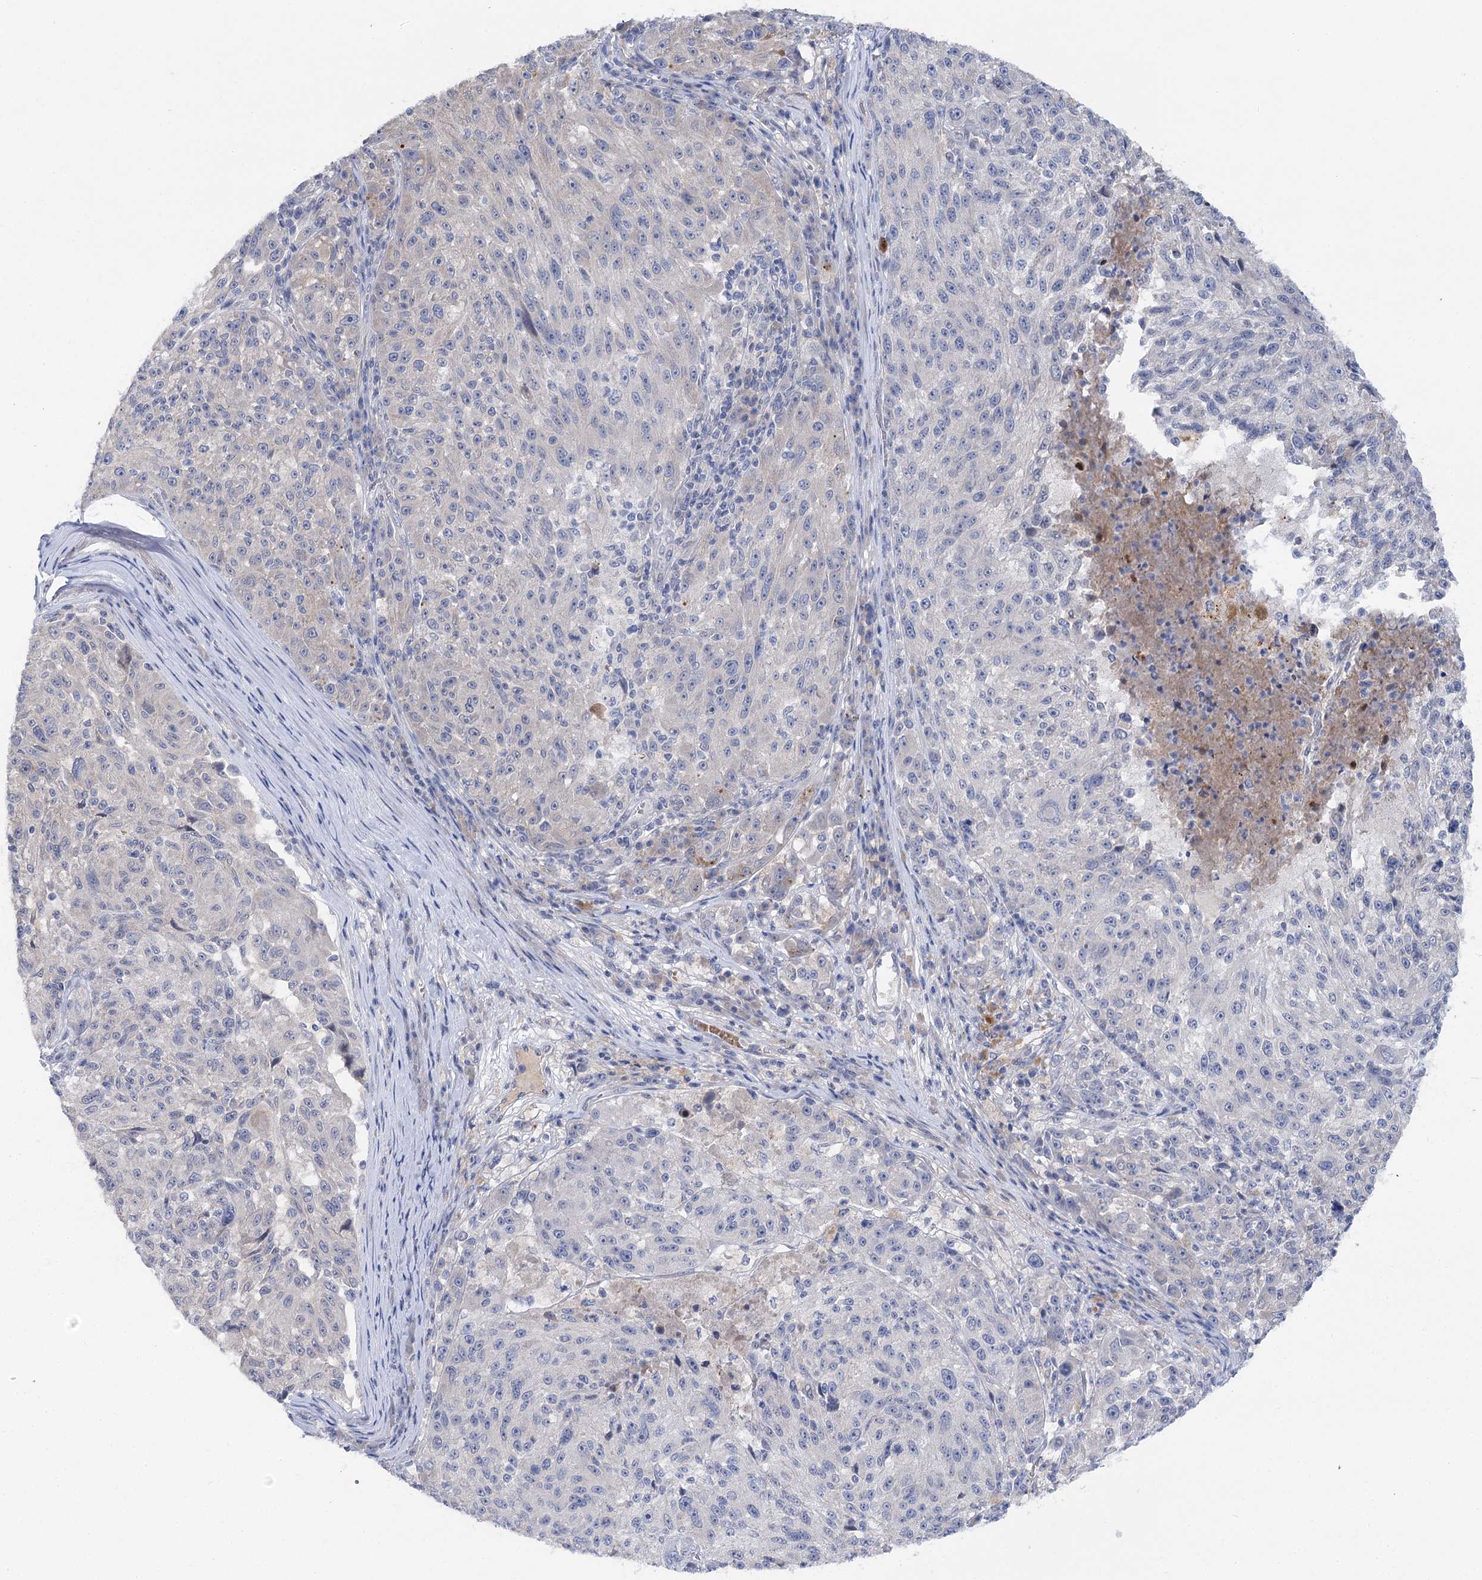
{"staining": {"intensity": "negative", "quantity": "none", "location": "none"}, "tissue": "melanoma", "cell_type": "Tumor cells", "image_type": "cancer", "snomed": [{"axis": "morphology", "description": "Malignant melanoma, NOS"}, {"axis": "topography", "description": "Skin"}], "caption": "The photomicrograph shows no significant staining in tumor cells of melanoma.", "gene": "LRRC14B", "patient": {"sex": "male", "age": 53}}